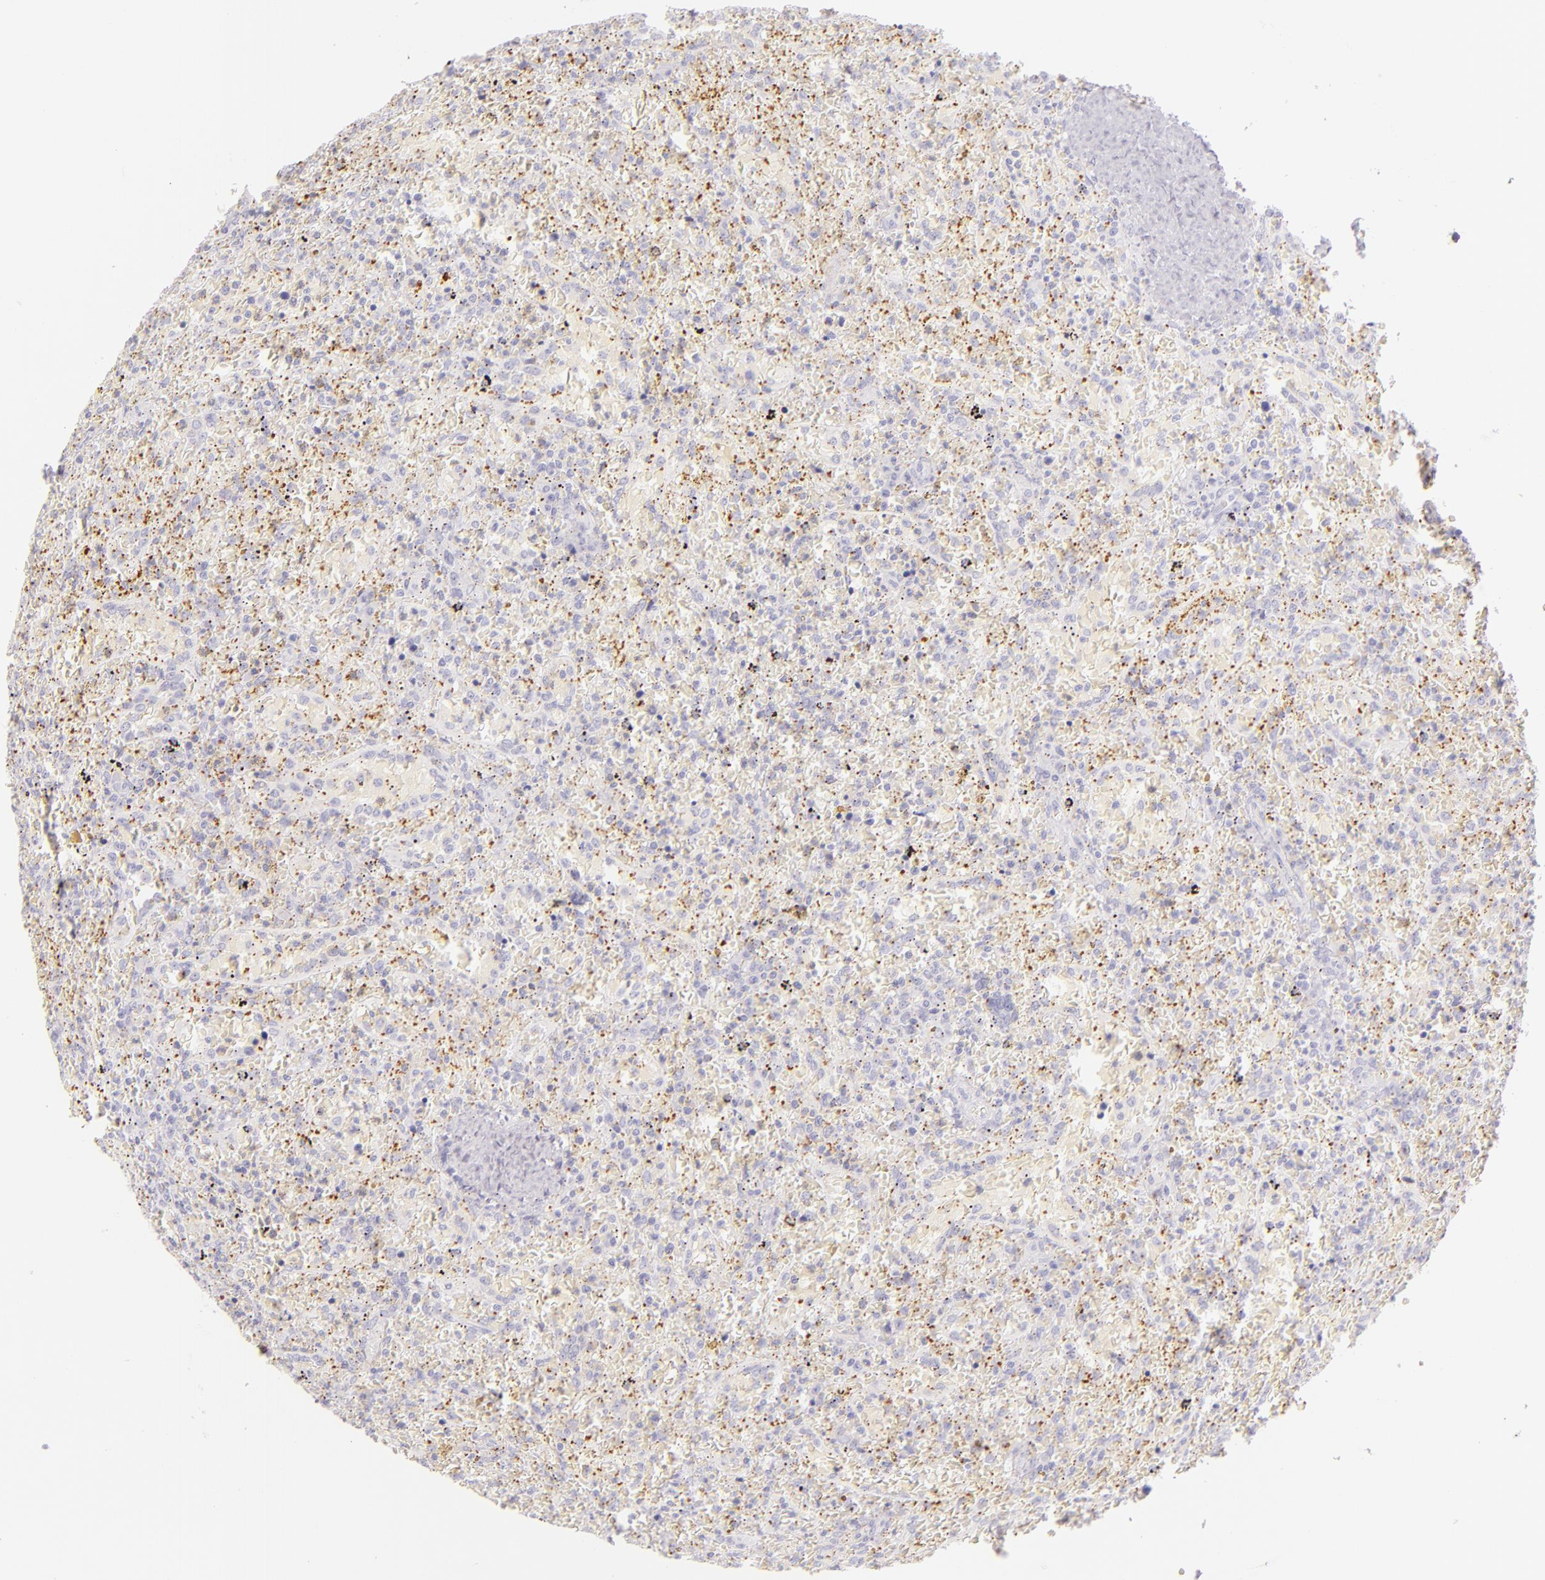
{"staining": {"intensity": "negative", "quantity": "none", "location": "none"}, "tissue": "lymphoma", "cell_type": "Tumor cells", "image_type": "cancer", "snomed": [{"axis": "morphology", "description": "Malignant lymphoma, non-Hodgkin's type, High grade"}, {"axis": "topography", "description": "Spleen"}, {"axis": "topography", "description": "Lymph node"}], "caption": "There is no significant staining in tumor cells of lymphoma.", "gene": "SELP", "patient": {"sex": "female", "age": 70}}